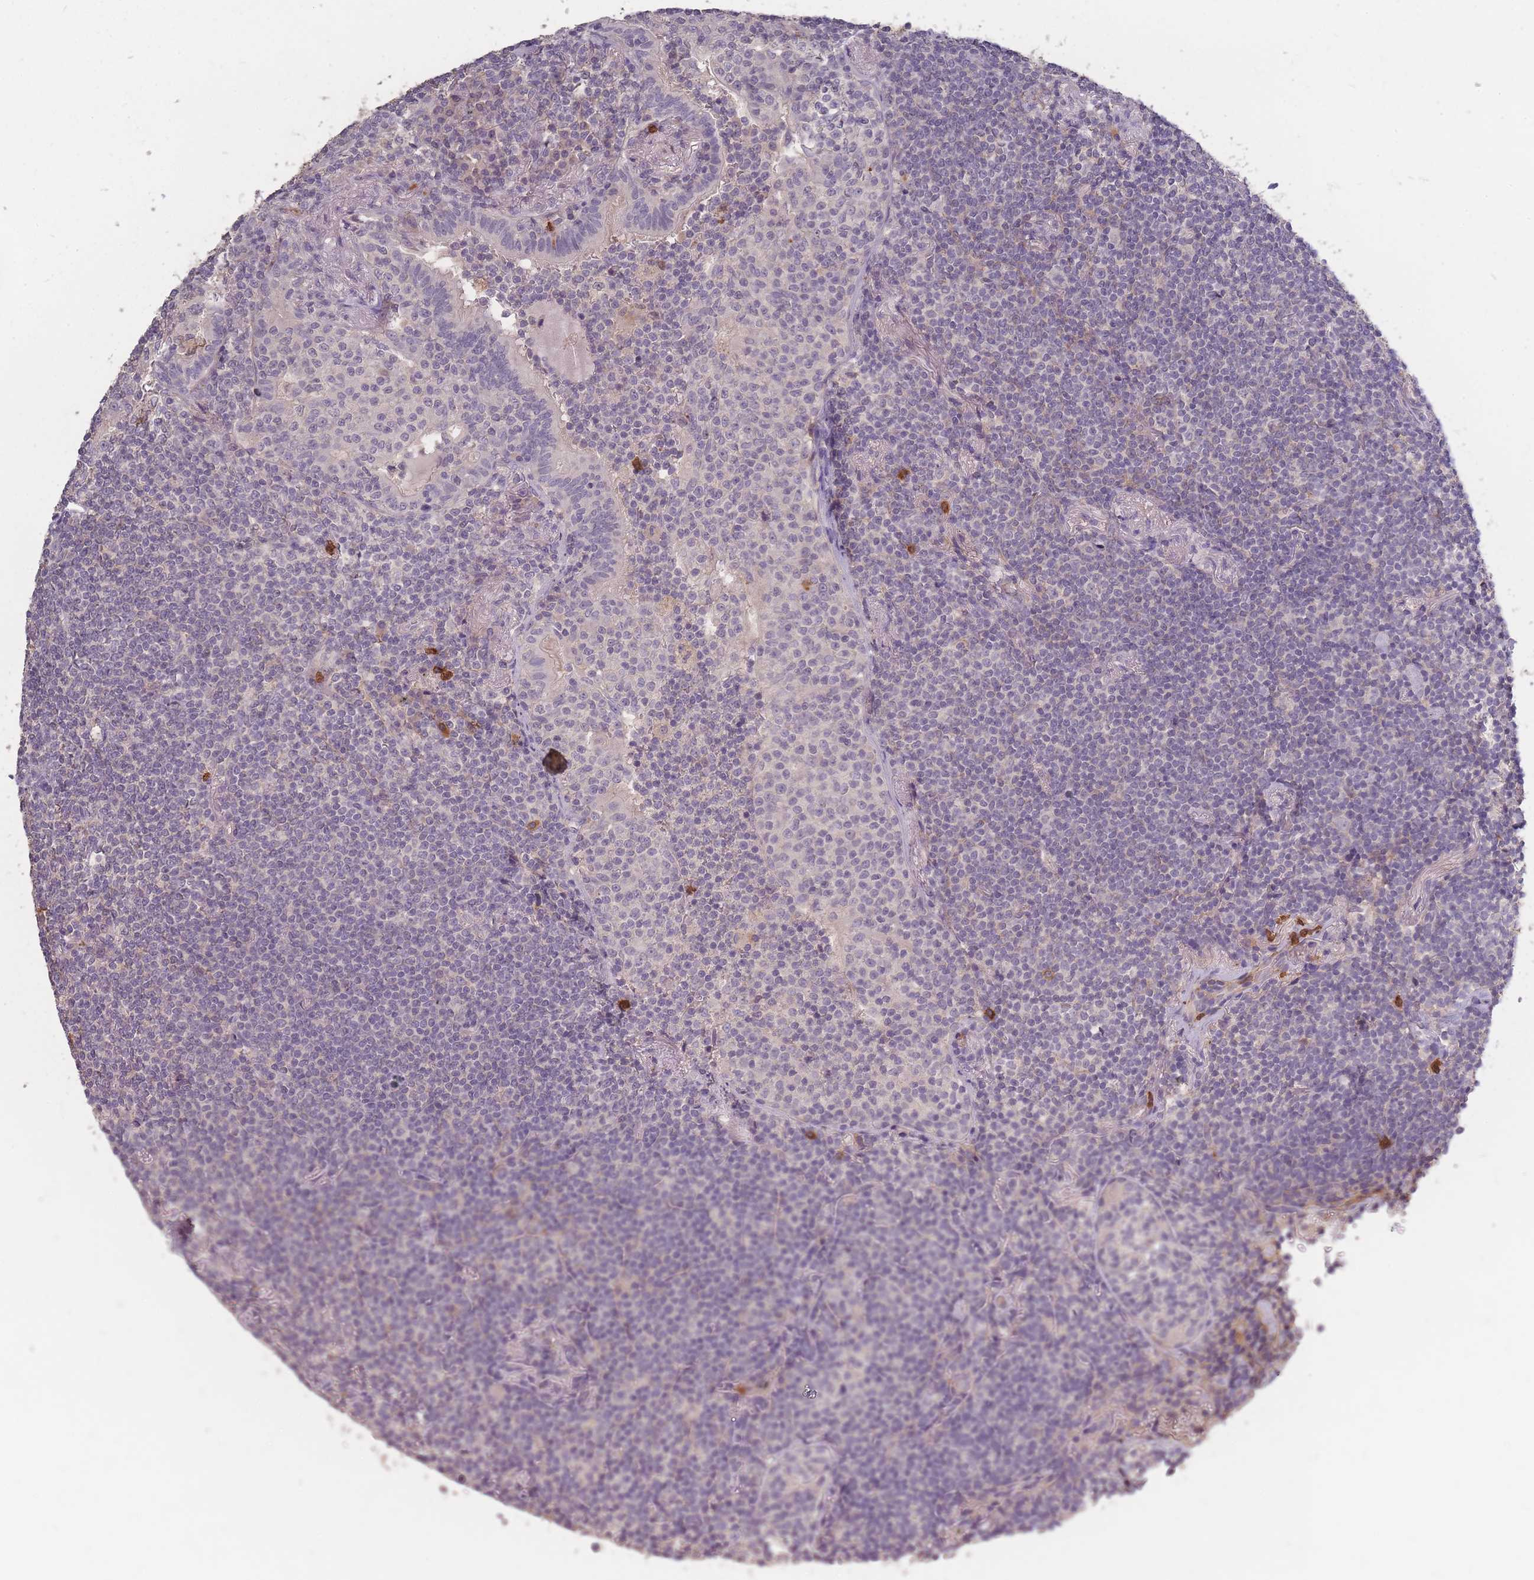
{"staining": {"intensity": "negative", "quantity": "none", "location": "none"}, "tissue": "lymphoma", "cell_type": "Tumor cells", "image_type": "cancer", "snomed": [{"axis": "morphology", "description": "Malignant lymphoma, non-Hodgkin's type, Low grade"}, {"axis": "topography", "description": "Lung"}], "caption": "Immunohistochemistry (IHC) of lymphoma exhibits no expression in tumor cells.", "gene": "BST1", "patient": {"sex": "female", "age": 71}}